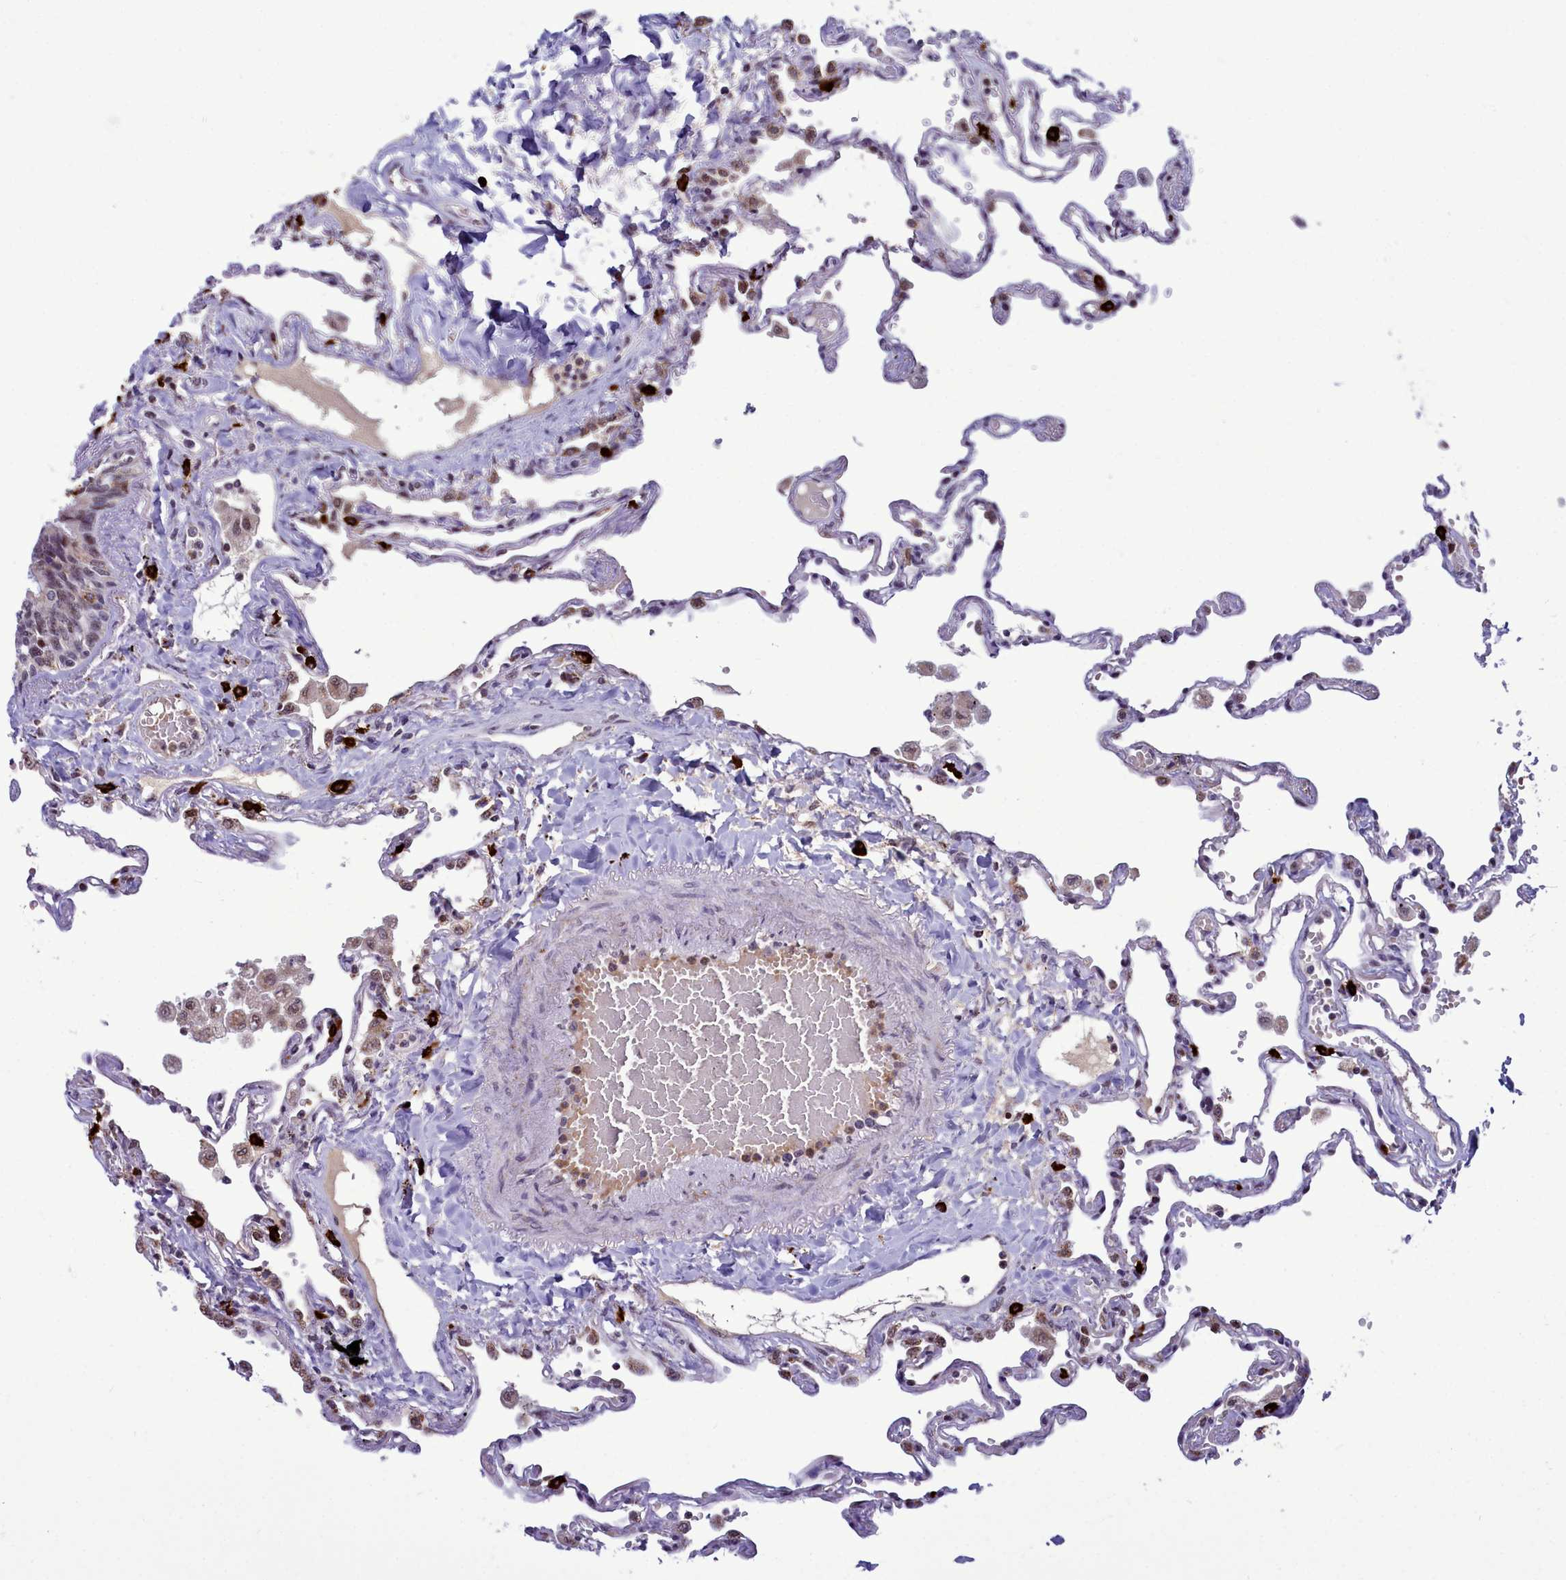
{"staining": {"intensity": "strong", "quantity": "<25%", "location": "cytoplasmic/membranous"}, "tissue": "lung", "cell_type": "Alveolar cells", "image_type": "normal", "snomed": [{"axis": "morphology", "description": "Normal tissue, NOS"}, {"axis": "topography", "description": "Lung"}], "caption": "Immunohistochemical staining of benign human lung reveals <25% levels of strong cytoplasmic/membranous protein expression in about <25% of alveolar cells.", "gene": "POM121L2", "patient": {"sex": "female", "age": 67}}